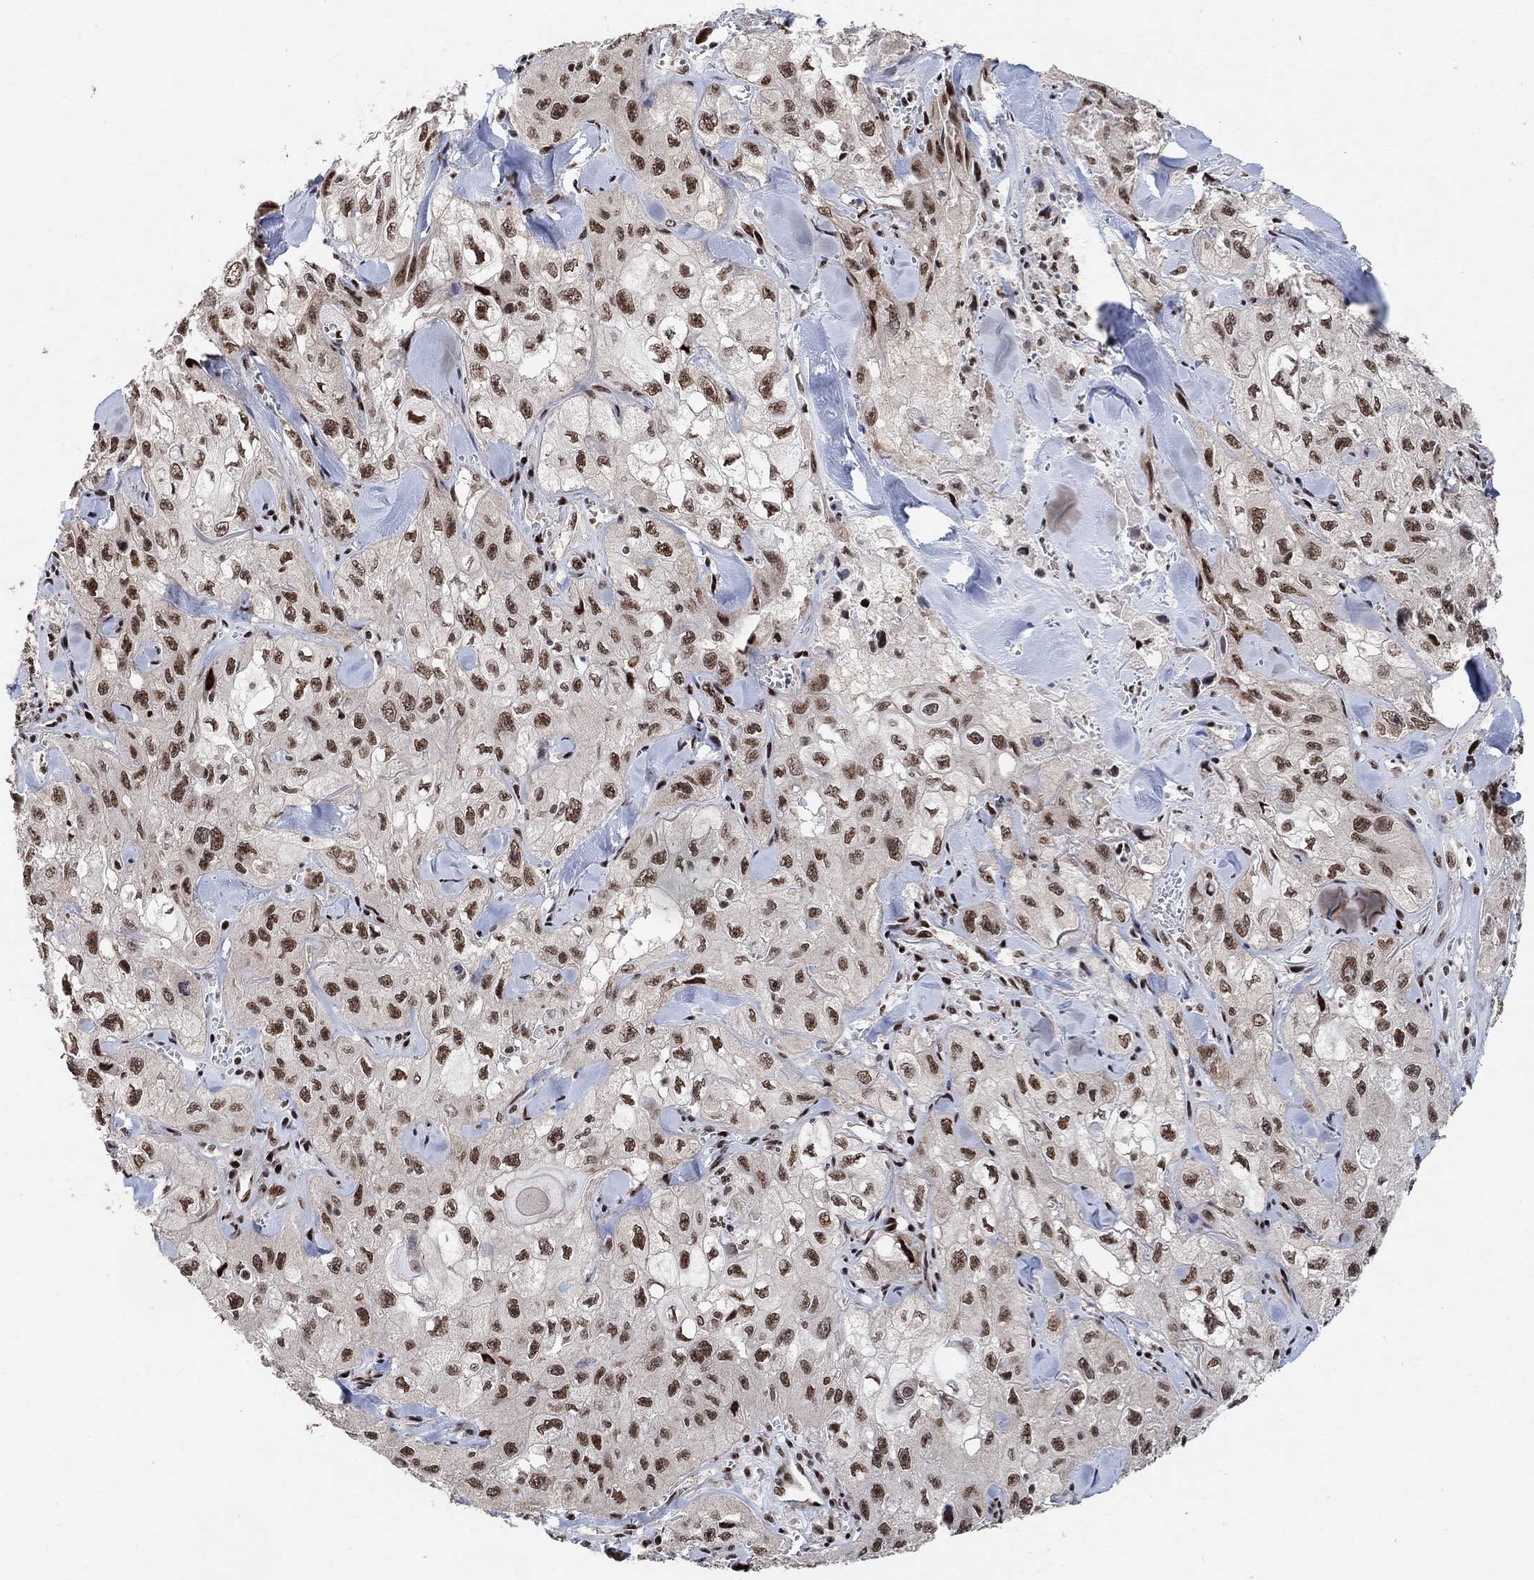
{"staining": {"intensity": "strong", "quantity": ">75%", "location": "nuclear"}, "tissue": "skin cancer", "cell_type": "Tumor cells", "image_type": "cancer", "snomed": [{"axis": "morphology", "description": "Squamous cell carcinoma, NOS"}, {"axis": "topography", "description": "Skin"}, {"axis": "topography", "description": "Subcutis"}], "caption": "Skin cancer (squamous cell carcinoma) stained for a protein exhibits strong nuclear positivity in tumor cells.", "gene": "E4F1", "patient": {"sex": "male", "age": 73}}